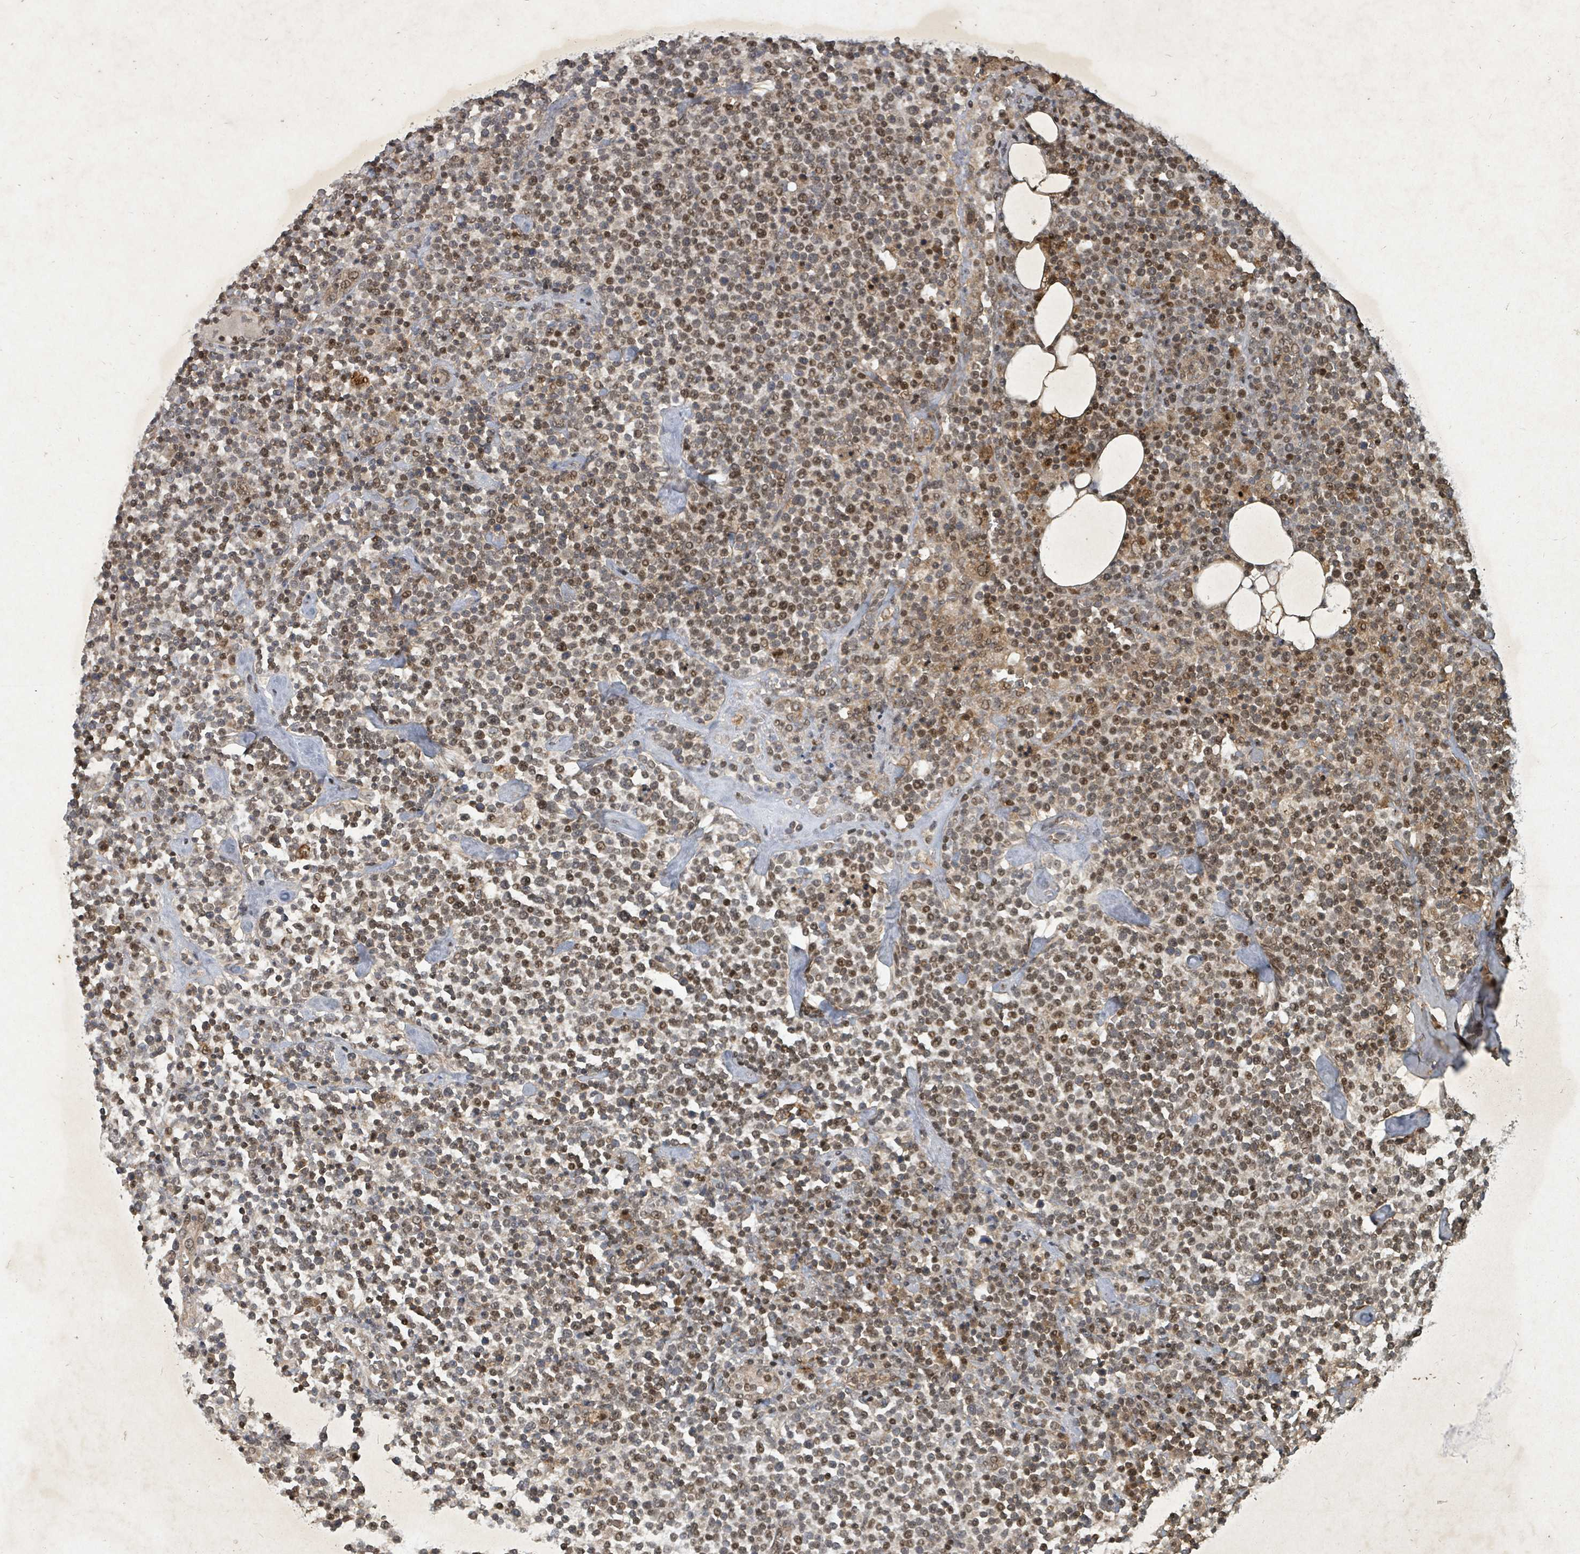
{"staining": {"intensity": "moderate", "quantity": "25%-75%", "location": "nuclear"}, "tissue": "lymphoma", "cell_type": "Tumor cells", "image_type": "cancer", "snomed": [{"axis": "morphology", "description": "Malignant lymphoma, non-Hodgkin's type, High grade"}, {"axis": "topography", "description": "Lymph node"}], "caption": "A micrograph showing moderate nuclear staining in approximately 25%-75% of tumor cells in lymphoma, as visualized by brown immunohistochemical staining.", "gene": "KDM4E", "patient": {"sex": "male", "age": 61}}